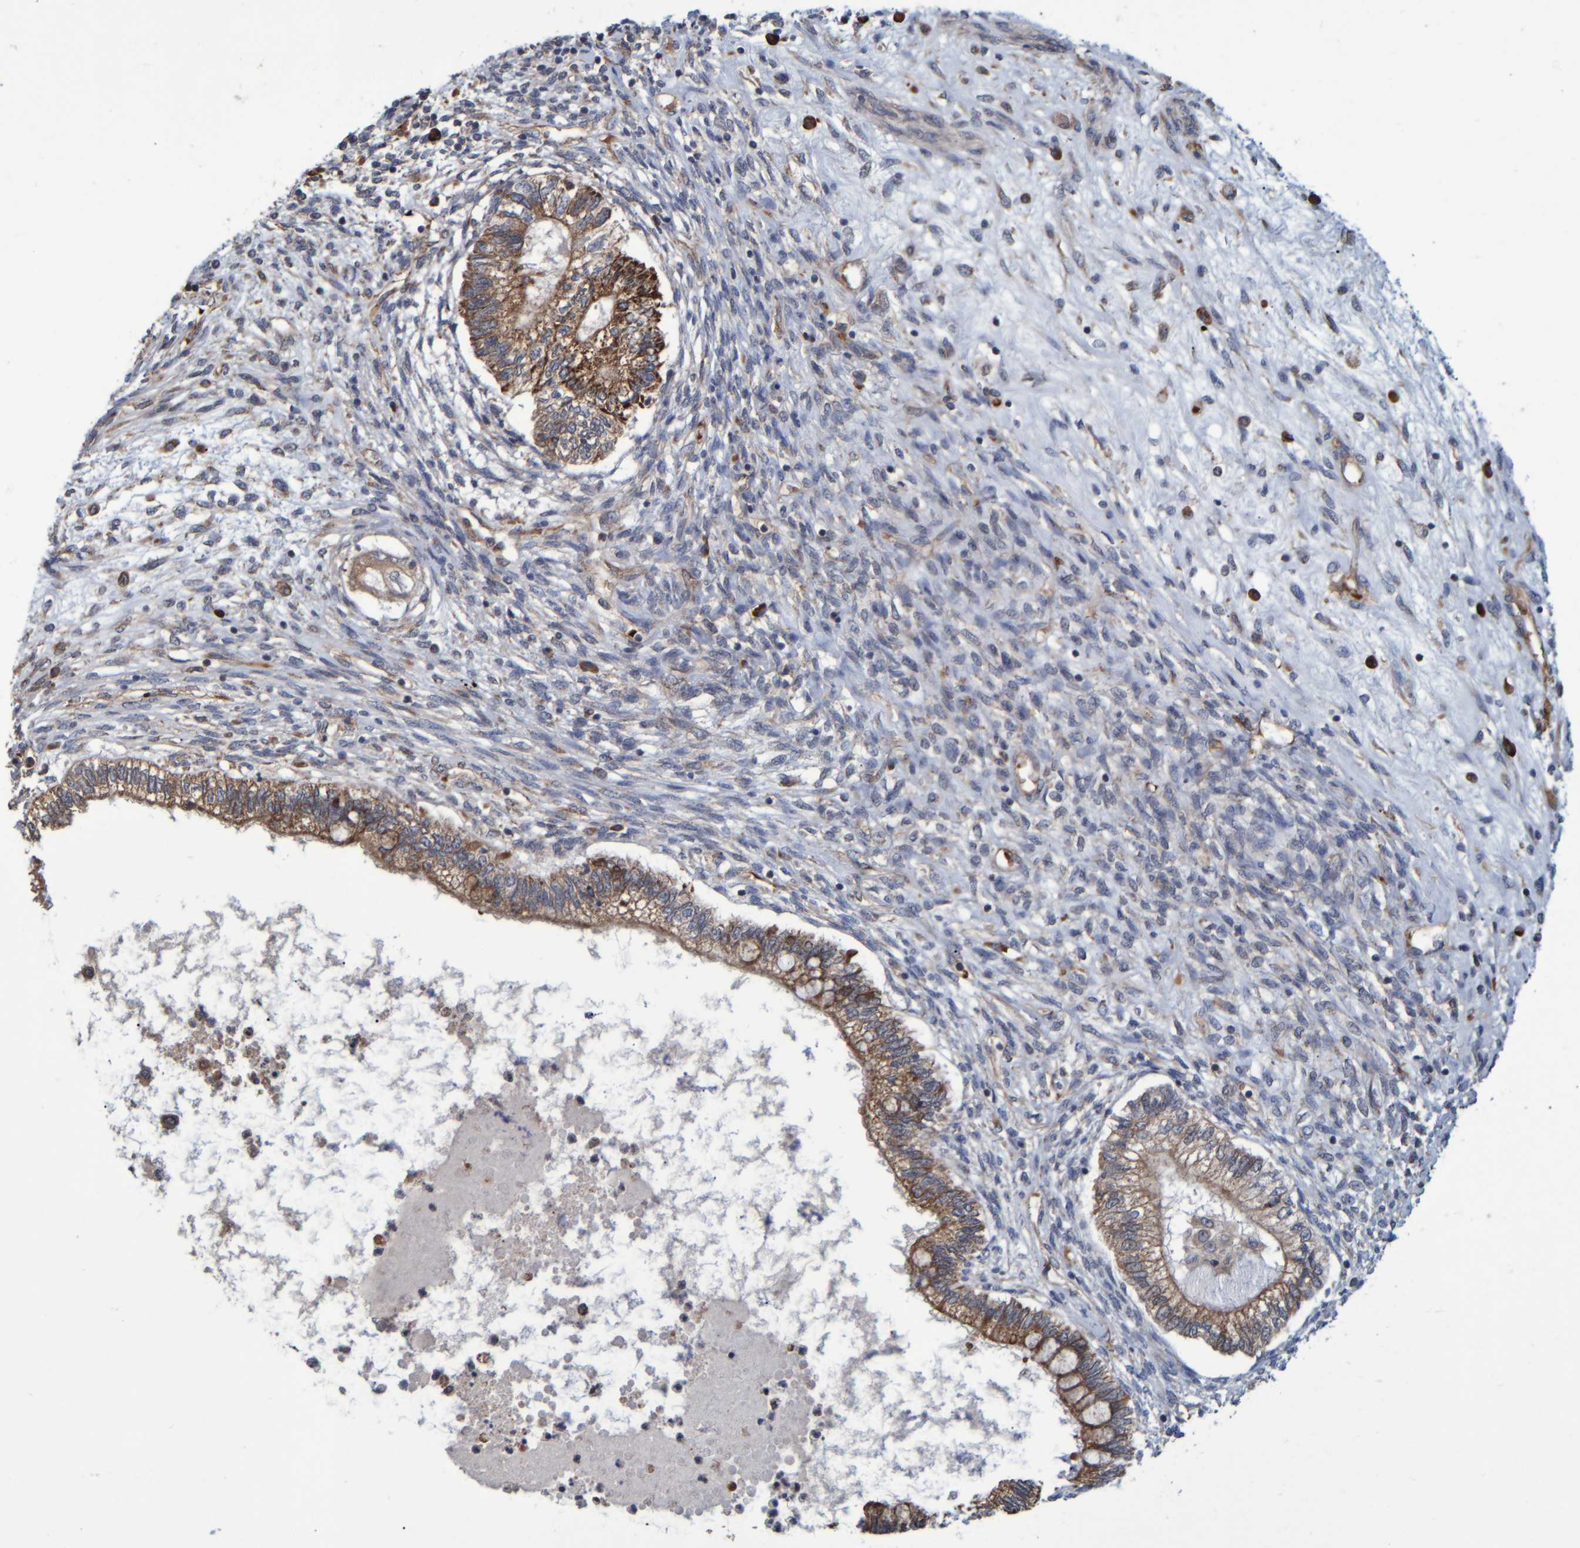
{"staining": {"intensity": "moderate", "quantity": ">75%", "location": "cytoplasmic/membranous"}, "tissue": "testis cancer", "cell_type": "Tumor cells", "image_type": "cancer", "snomed": [{"axis": "morphology", "description": "Seminoma, NOS"}, {"axis": "topography", "description": "Testis"}], "caption": "Immunohistochemical staining of testis cancer (seminoma) reveals moderate cytoplasmic/membranous protein expression in about >75% of tumor cells. The staining was performed using DAB to visualize the protein expression in brown, while the nuclei were stained in blue with hematoxylin (Magnification: 20x).", "gene": "SPAG5", "patient": {"sex": "male", "age": 28}}